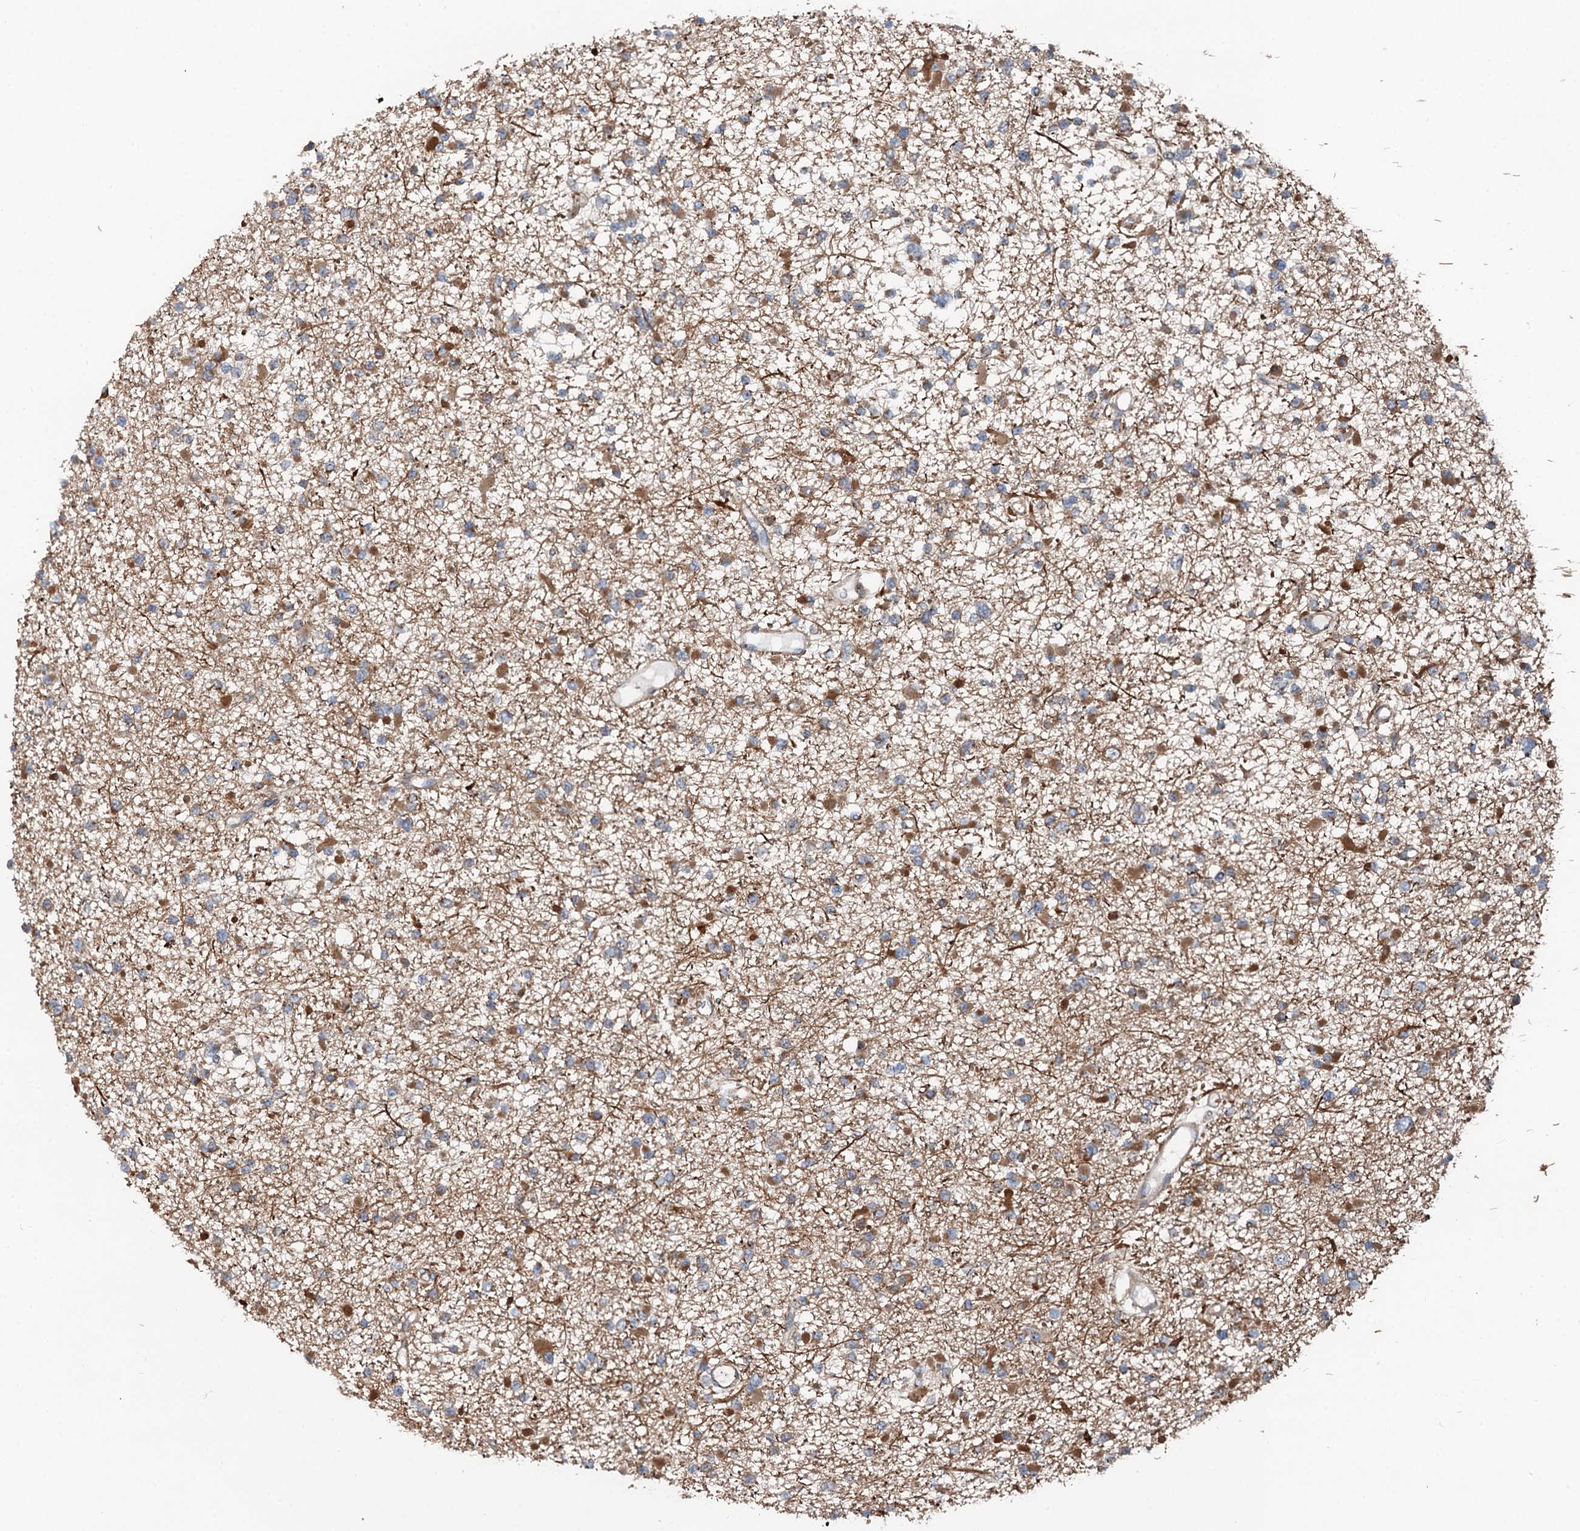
{"staining": {"intensity": "moderate", "quantity": "25%-75%", "location": "cytoplasmic/membranous"}, "tissue": "glioma", "cell_type": "Tumor cells", "image_type": "cancer", "snomed": [{"axis": "morphology", "description": "Glioma, malignant, Low grade"}, {"axis": "topography", "description": "Brain"}], "caption": "A photomicrograph showing moderate cytoplasmic/membranous expression in approximately 25%-75% of tumor cells in malignant glioma (low-grade), as visualized by brown immunohistochemical staining.", "gene": "ANKRD26", "patient": {"sex": "female", "age": 22}}